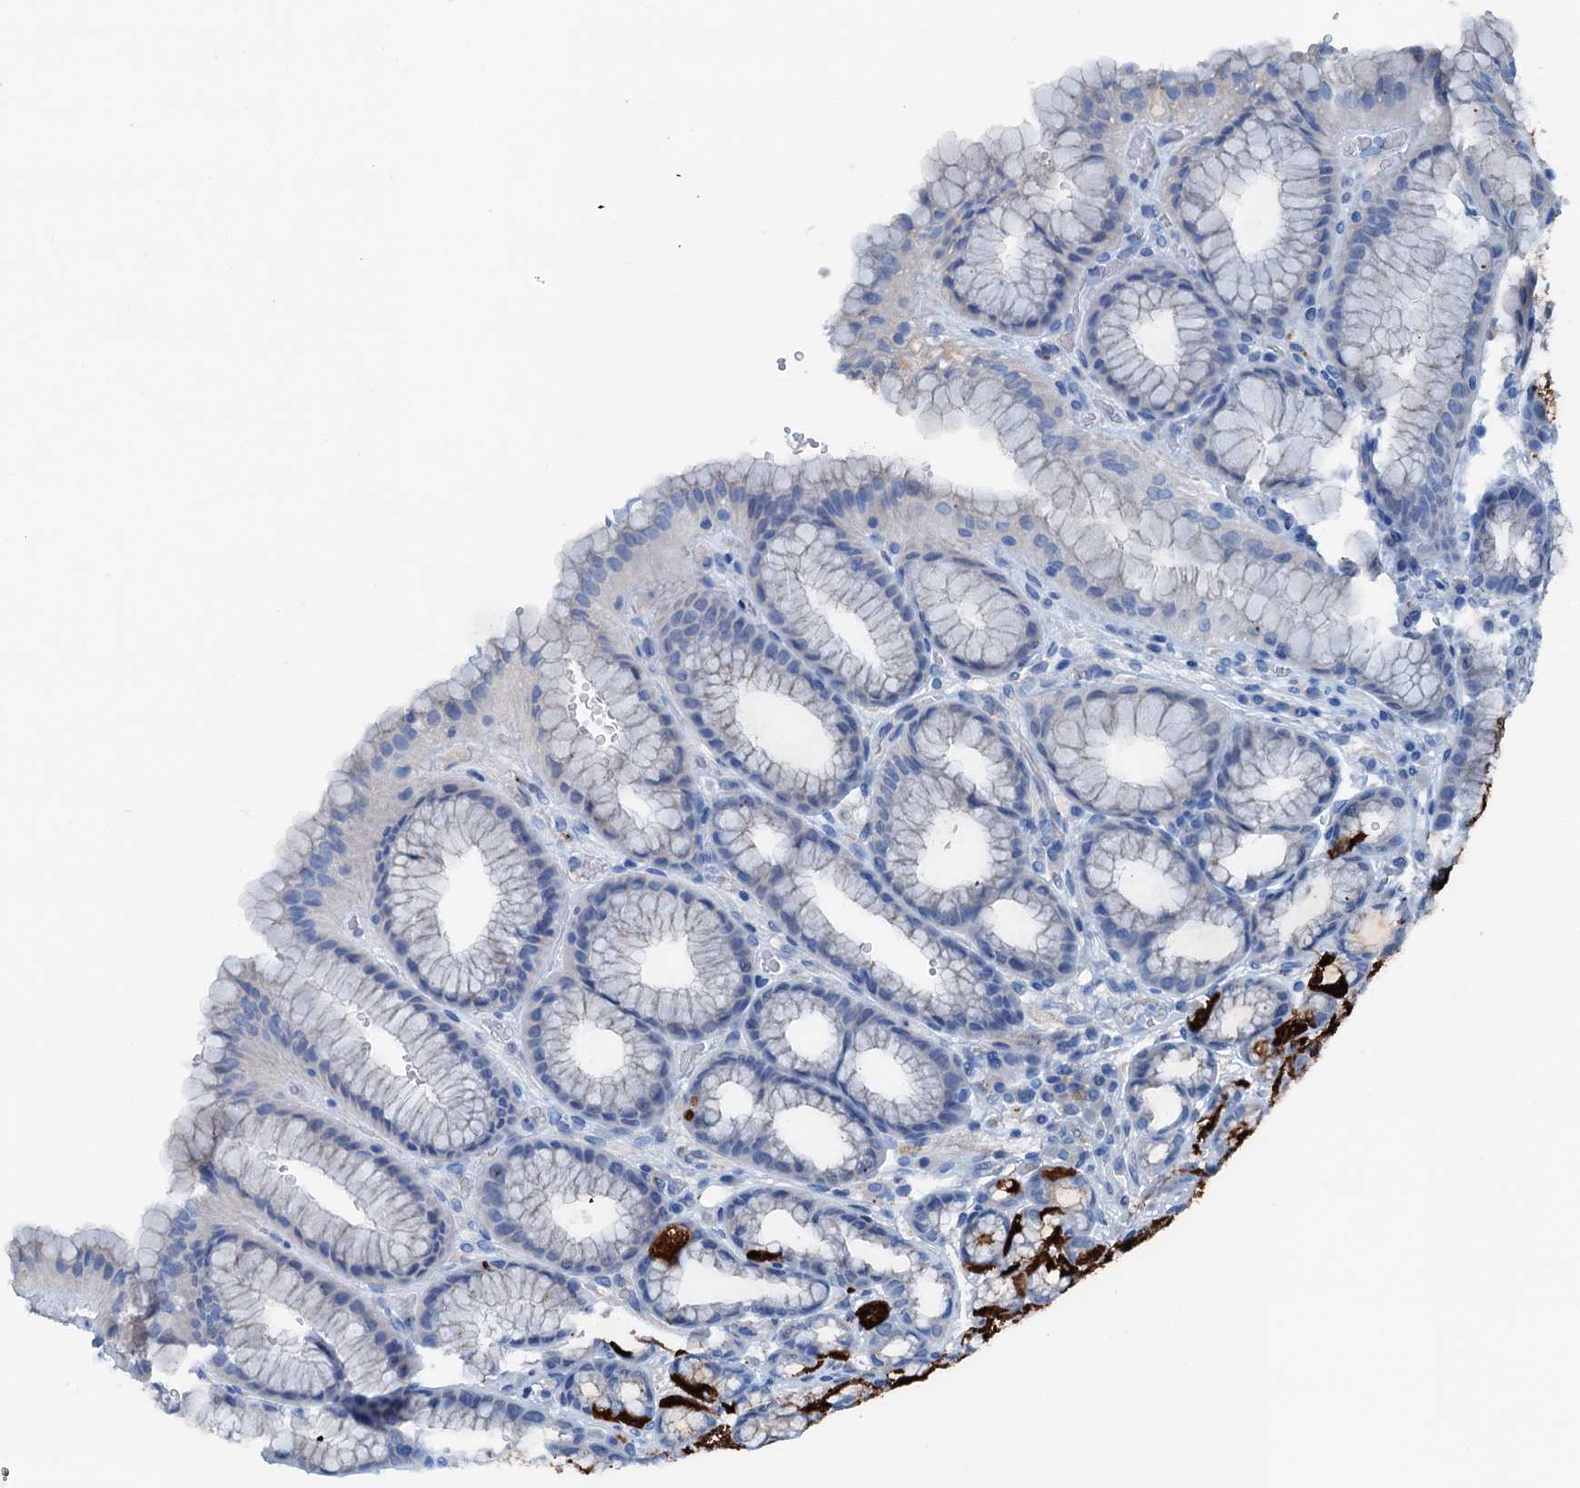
{"staining": {"intensity": "strong", "quantity": "25%-75%", "location": "cytoplasmic/membranous"}, "tissue": "stomach", "cell_type": "Glandular cells", "image_type": "normal", "snomed": [{"axis": "morphology", "description": "Normal tissue, NOS"}, {"axis": "morphology", "description": "Adenocarcinoma, NOS"}, {"axis": "topography", "description": "Stomach"}], "caption": "Unremarkable stomach demonstrates strong cytoplasmic/membranous positivity in about 25%-75% of glandular cells.", "gene": "C1QTNF4", "patient": {"sex": "male", "age": 57}}